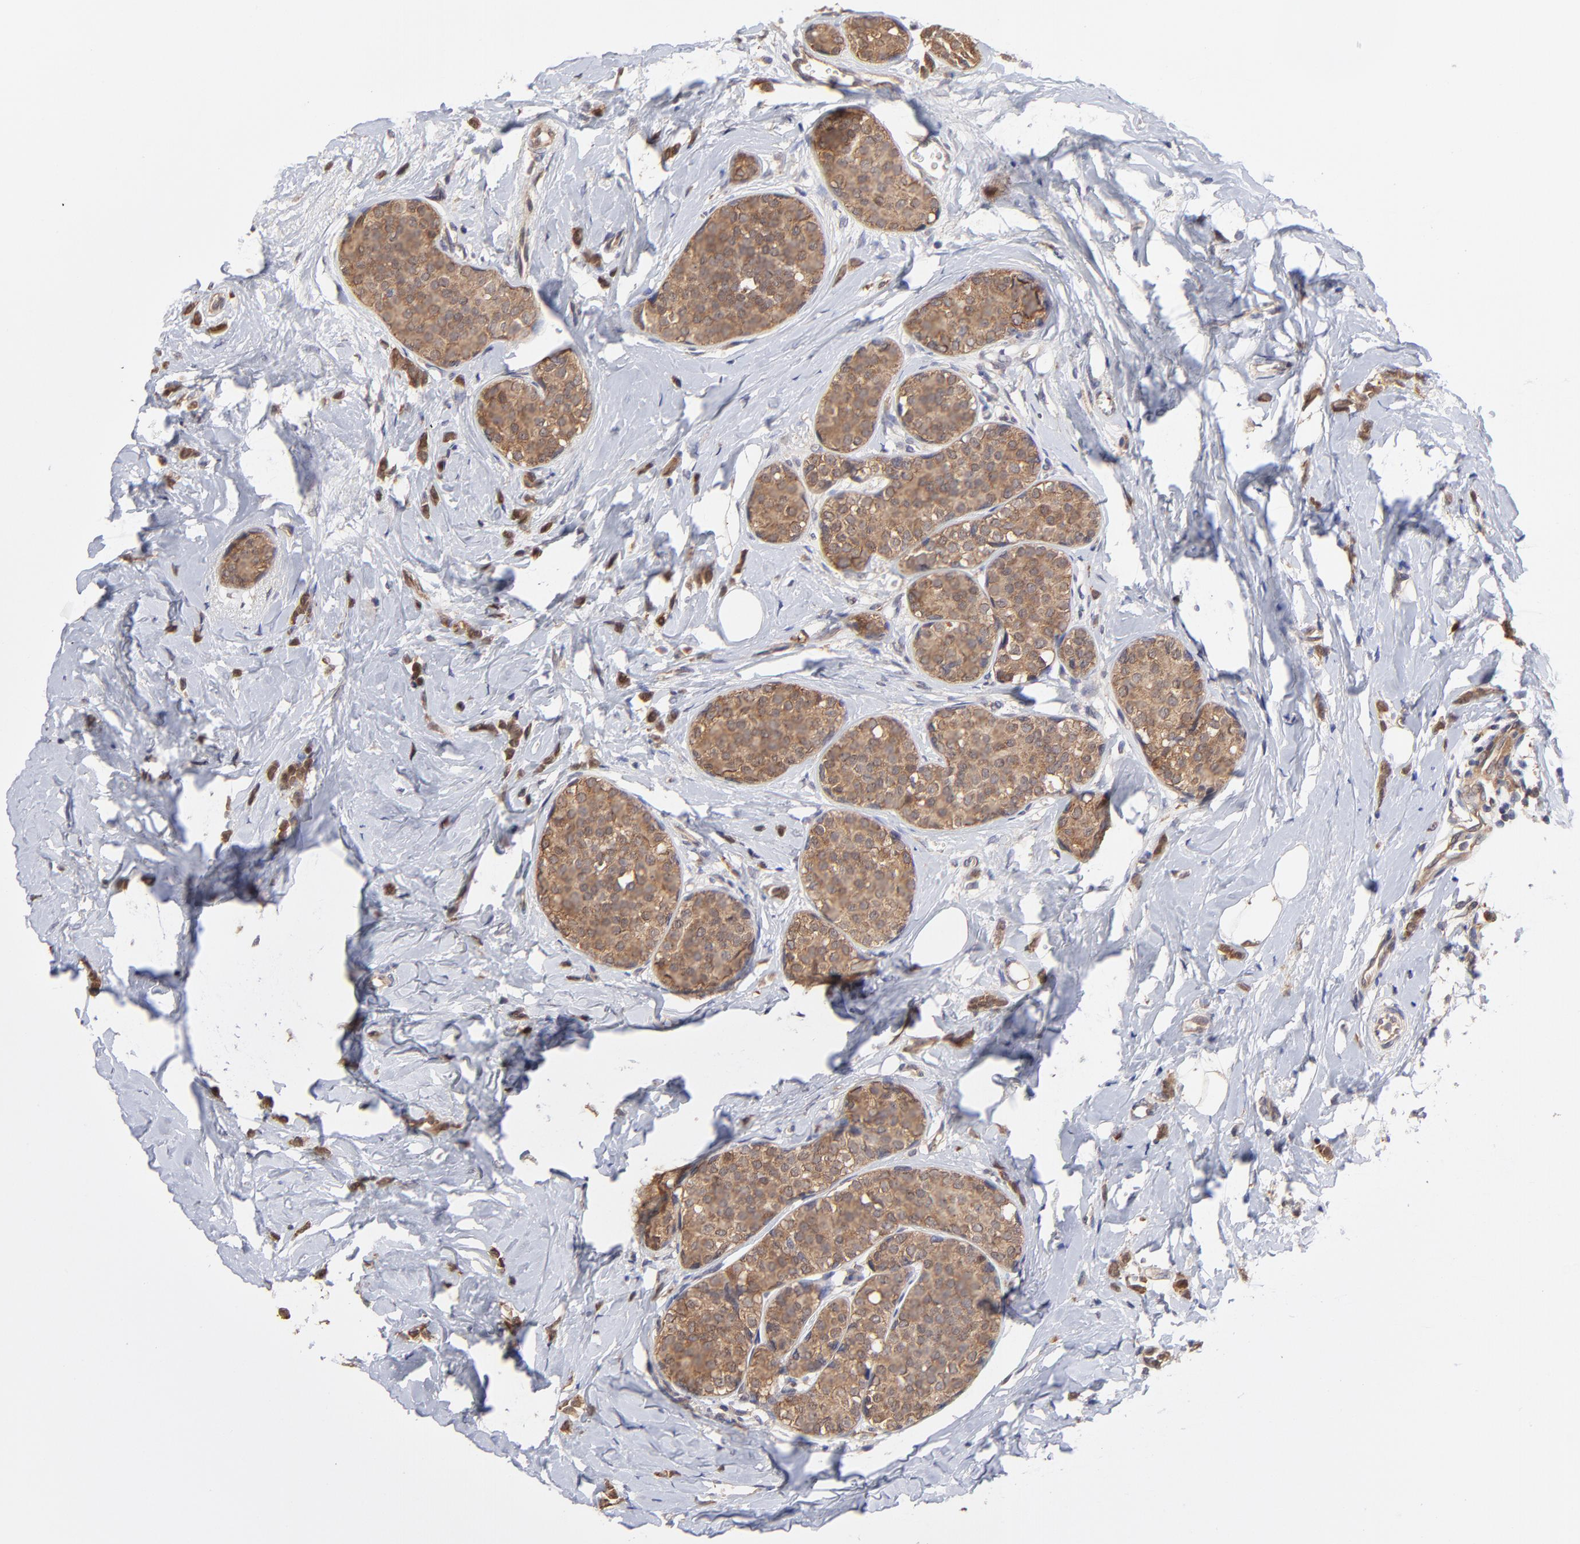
{"staining": {"intensity": "moderate", "quantity": ">75%", "location": "cytoplasmic/membranous"}, "tissue": "breast cancer", "cell_type": "Tumor cells", "image_type": "cancer", "snomed": [{"axis": "morphology", "description": "Lobular carcinoma"}, {"axis": "topography", "description": "Breast"}], "caption": "This is a histology image of immunohistochemistry (IHC) staining of breast cancer (lobular carcinoma), which shows moderate positivity in the cytoplasmic/membranous of tumor cells.", "gene": "GART", "patient": {"sex": "female", "age": 64}}